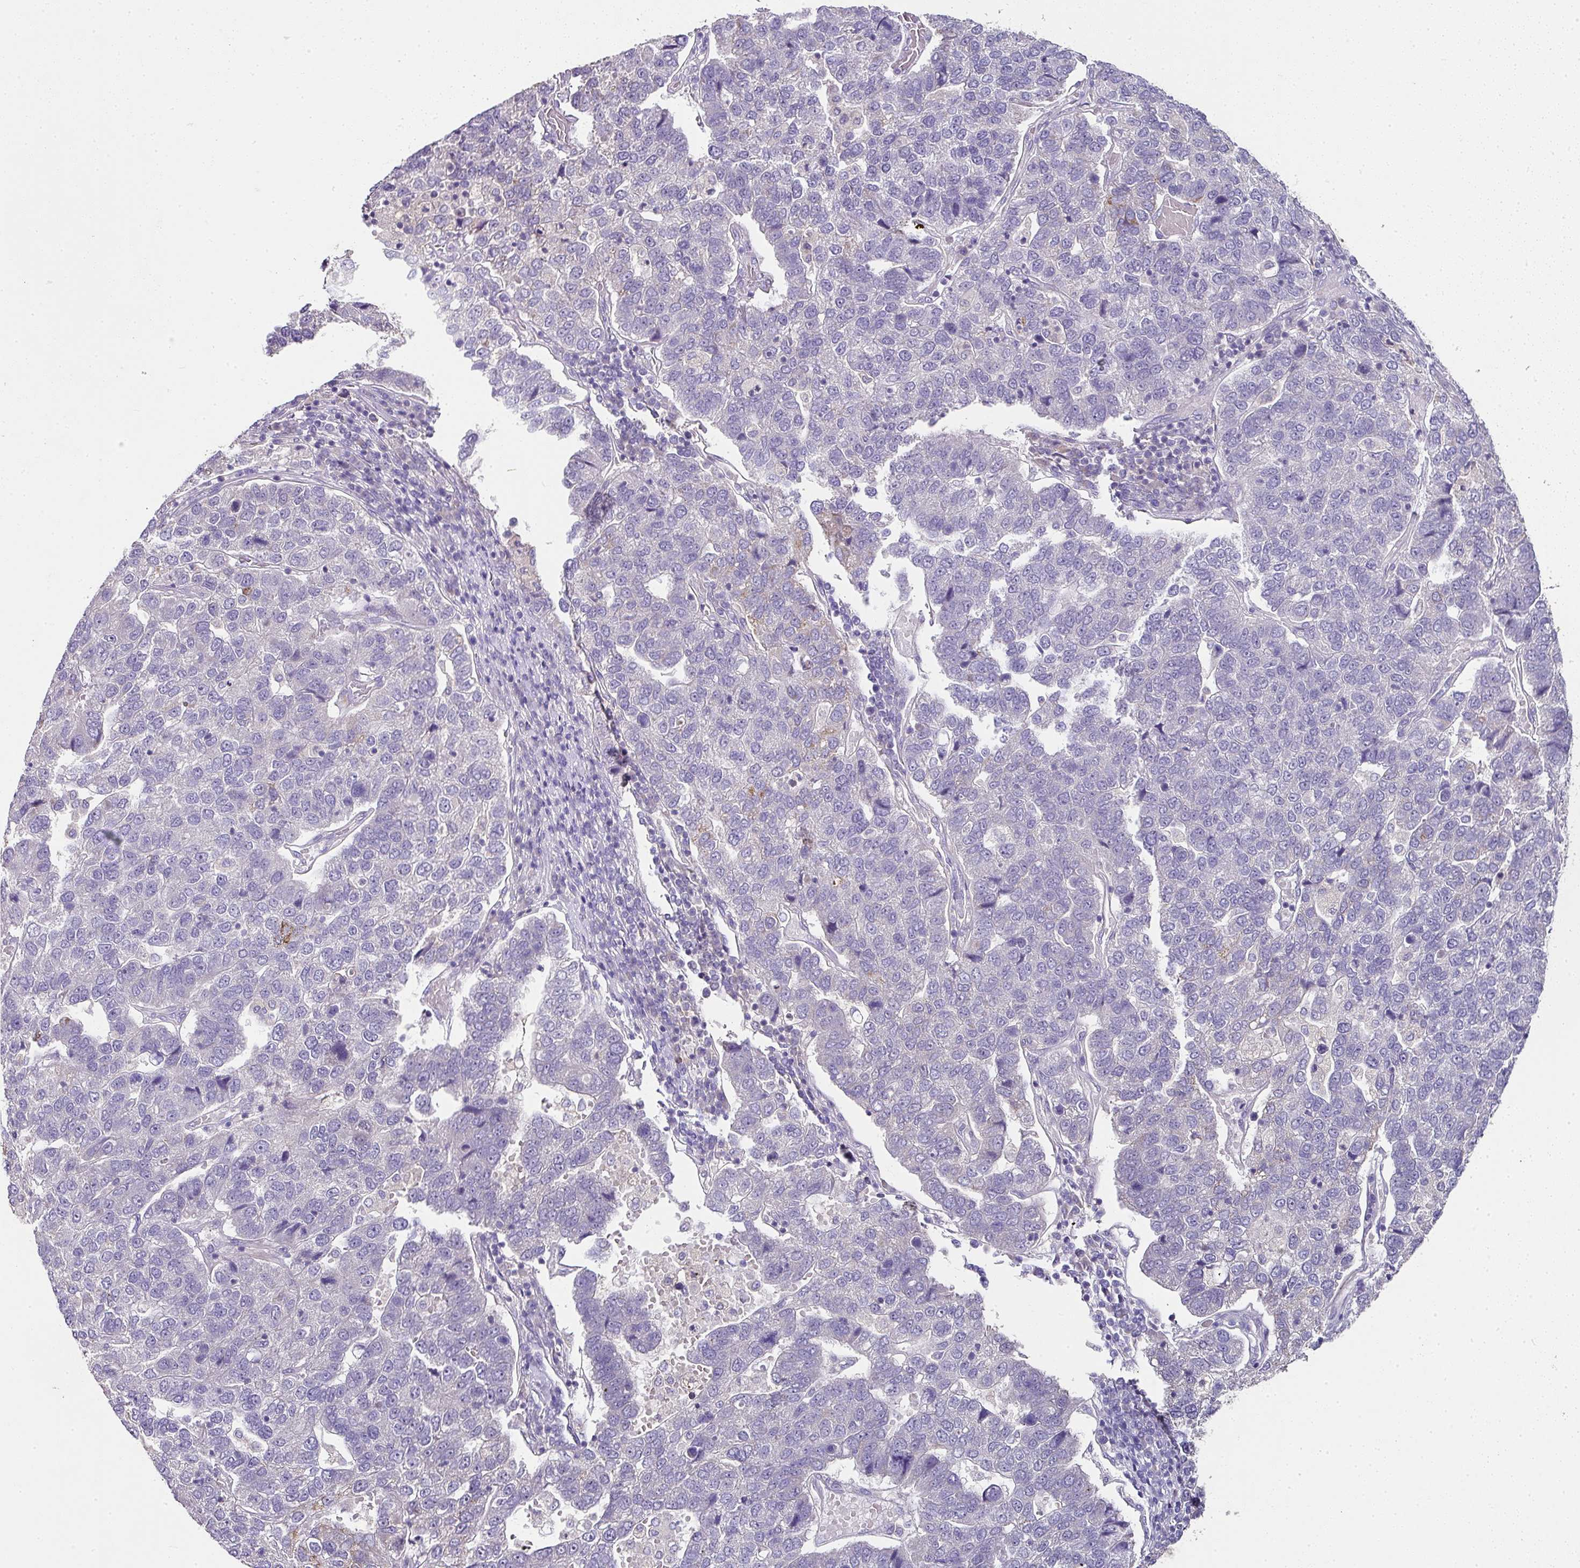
{"staining": {"intensity": "negative", "quantity": "none", "location": "none"}, "tissue": "pancreatic cancer", "cell_type": "Tumor cells", "image_type": "cancer", "snomed": [{"axis": "morphology", "description": "Adenocarcinoma, NOS"}, {"axis": "topography", "description": "Pancreas"}], "caption": "A photomicrograph of adenocarcinoma (pancreatic) stained for a protein exhibits no brown staining in tumor cells. The staining was performed using DAB to visualize the protein expression in brown, while the nuclei were stained in blue with hematoxylin (Magnification: 20x).", "gene": "SKIC2", "patient": {"sex": "female", "age": 61}}